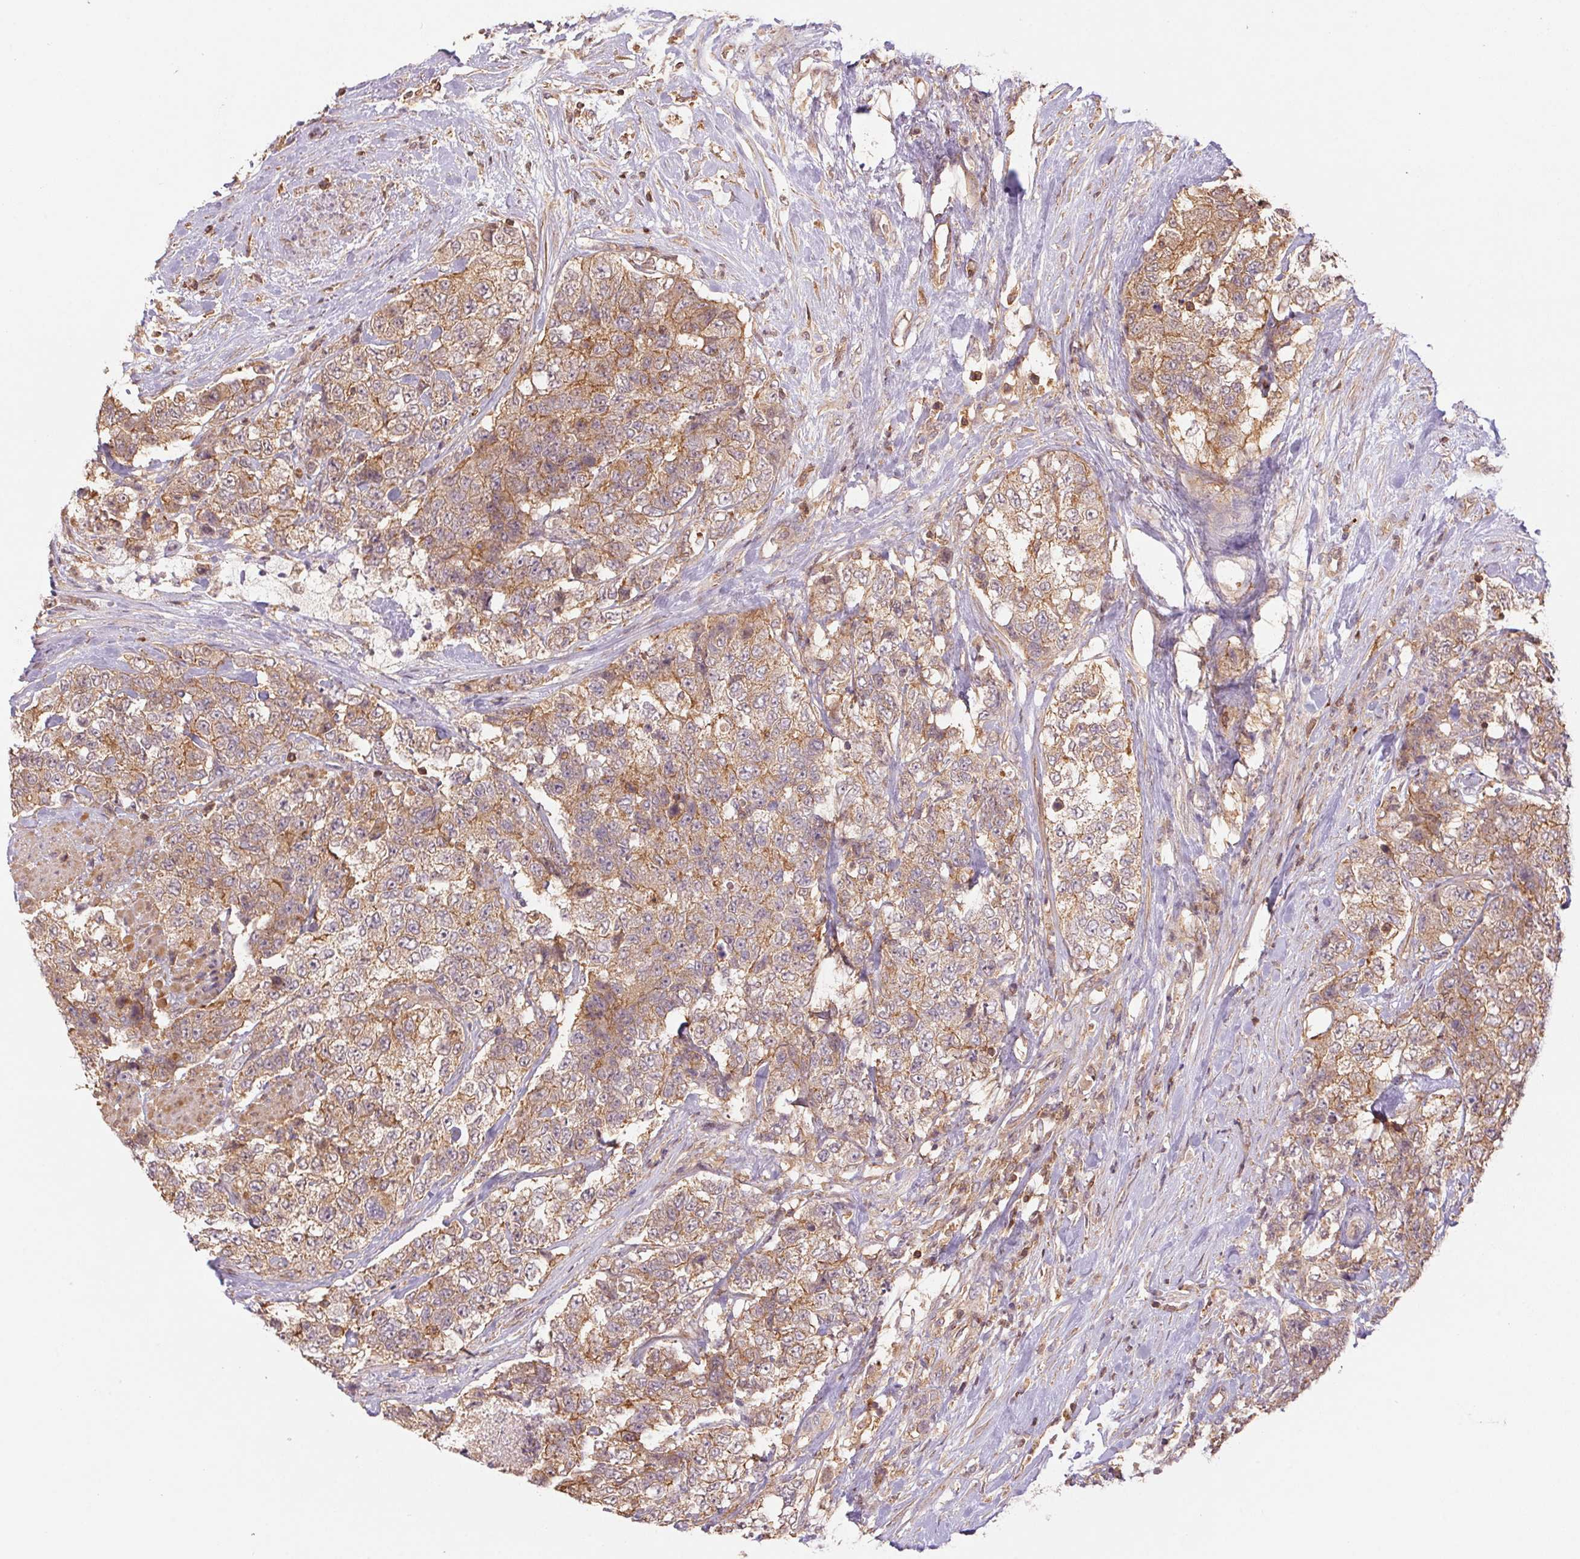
{"staining": {"intensity": "moderate", "quantity": ">75%", "location": "cytoplasmic/membranous"}, "tissue": "urothelial cancer", "cell_type": "Tumor cells", "image_type": "cancer", "snomed": [{"axis": "morphology", "description": "Urothelial carcinoma, High grade"}, {"axis": "topography", "description": "Urinary bladder"}], "caption": "Approximately >75% of tumor cells in urothelial cancer reveal moderate cytoplasmic/membranous protein expression as visualized by brown immunohistochemical staining.", "gene": "TUBA3D", "patient": {"sex": "female", "age": 78}}